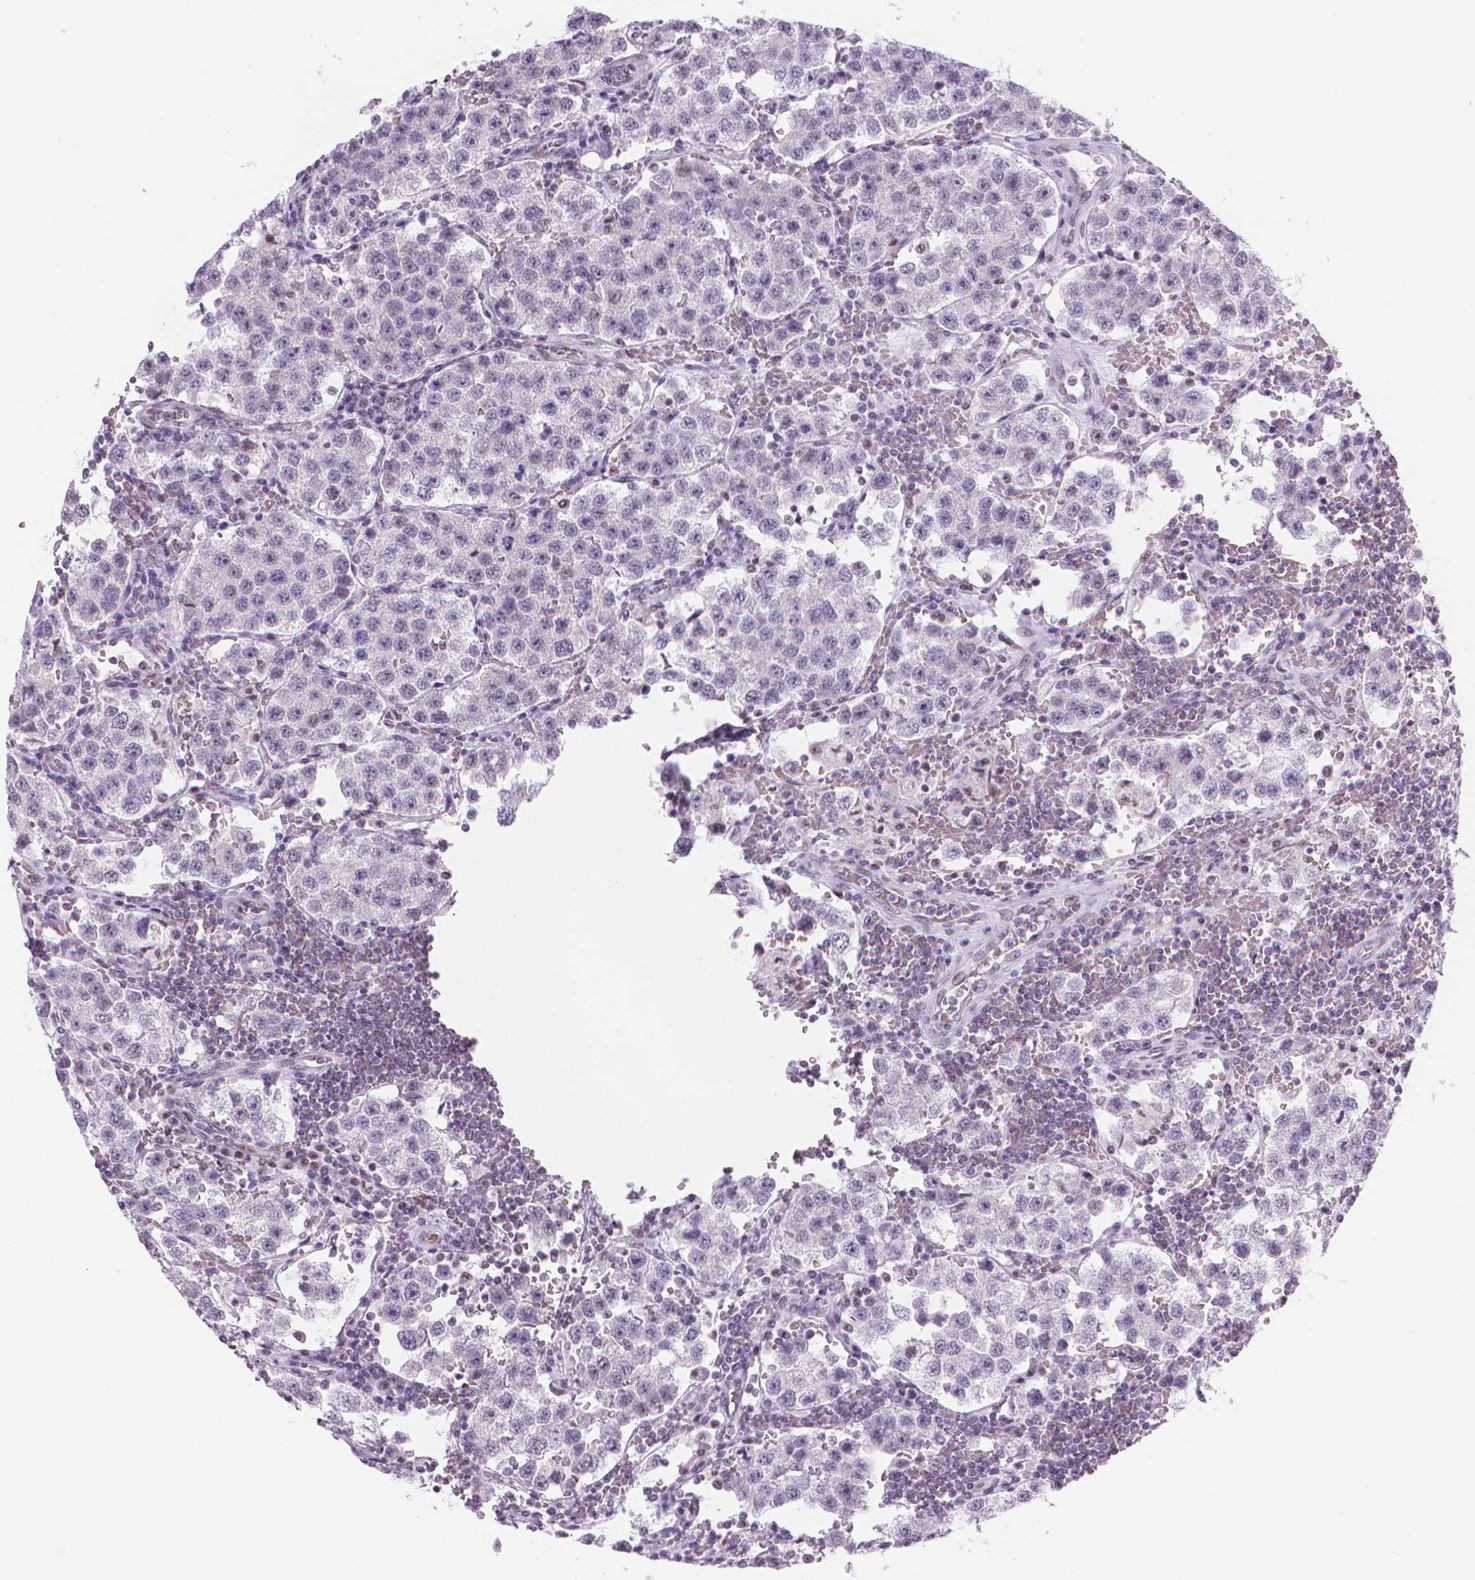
{"staining": {"intensity": "negative", "quantity": "none", "location": "none"}, "tissue": "testis cancer", "cell_type": "Tumor cells", "image_type": "cancer", "snomed": [{"axis": "morphology", "description": "Seminoma, NOS"}, {"axis": "topography", "description": "Testis"}], "caption": "Human seminoma (testis) stained for a protein using immunohistochemistry demonstrates no staining in tumor cells.", "gene": "POLR3D", "patient": {"sex": "male", "age": 37}}